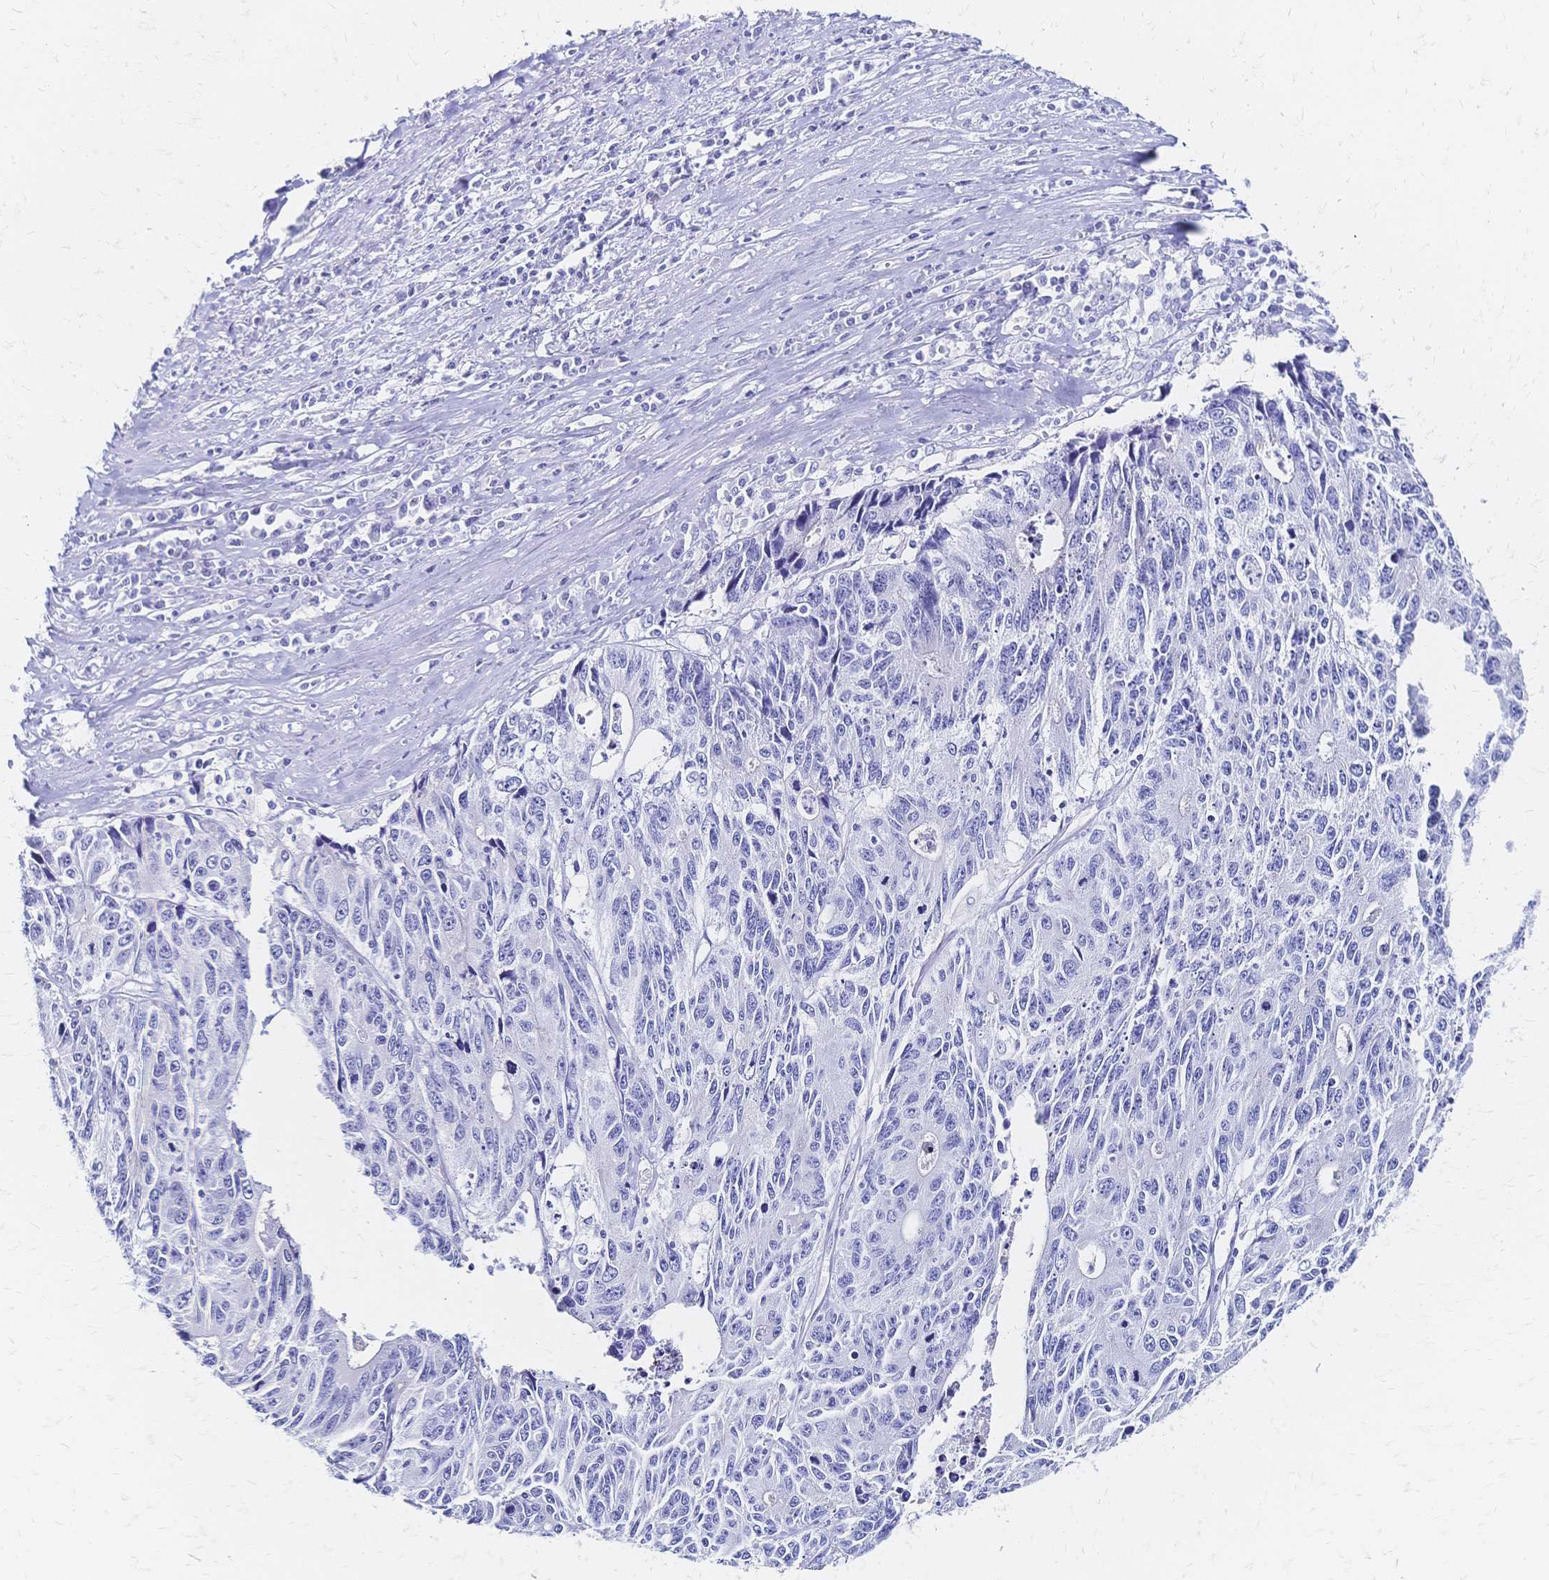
{"staining": {"intensity": "negative", "quantity": "none", "location": "none"}, "tissue": "liver cancer", "cell_type": "Tumor cells", "image_type": "cancer", "snomed": [{"axis": "morphology", "description": "Cholangiocarcinoma"}, {"axis": "topography", "description": "Liver"}], "caption": "IHC histopathology image of cholangiocarcinoma (liver) stained for a protein (brown), which displays no positivity in tumor cells. (IHC, brightfield microscopy, high magnification).", "gene": "SLC5A1", "patient": {"sex": "male", "age": 65}}